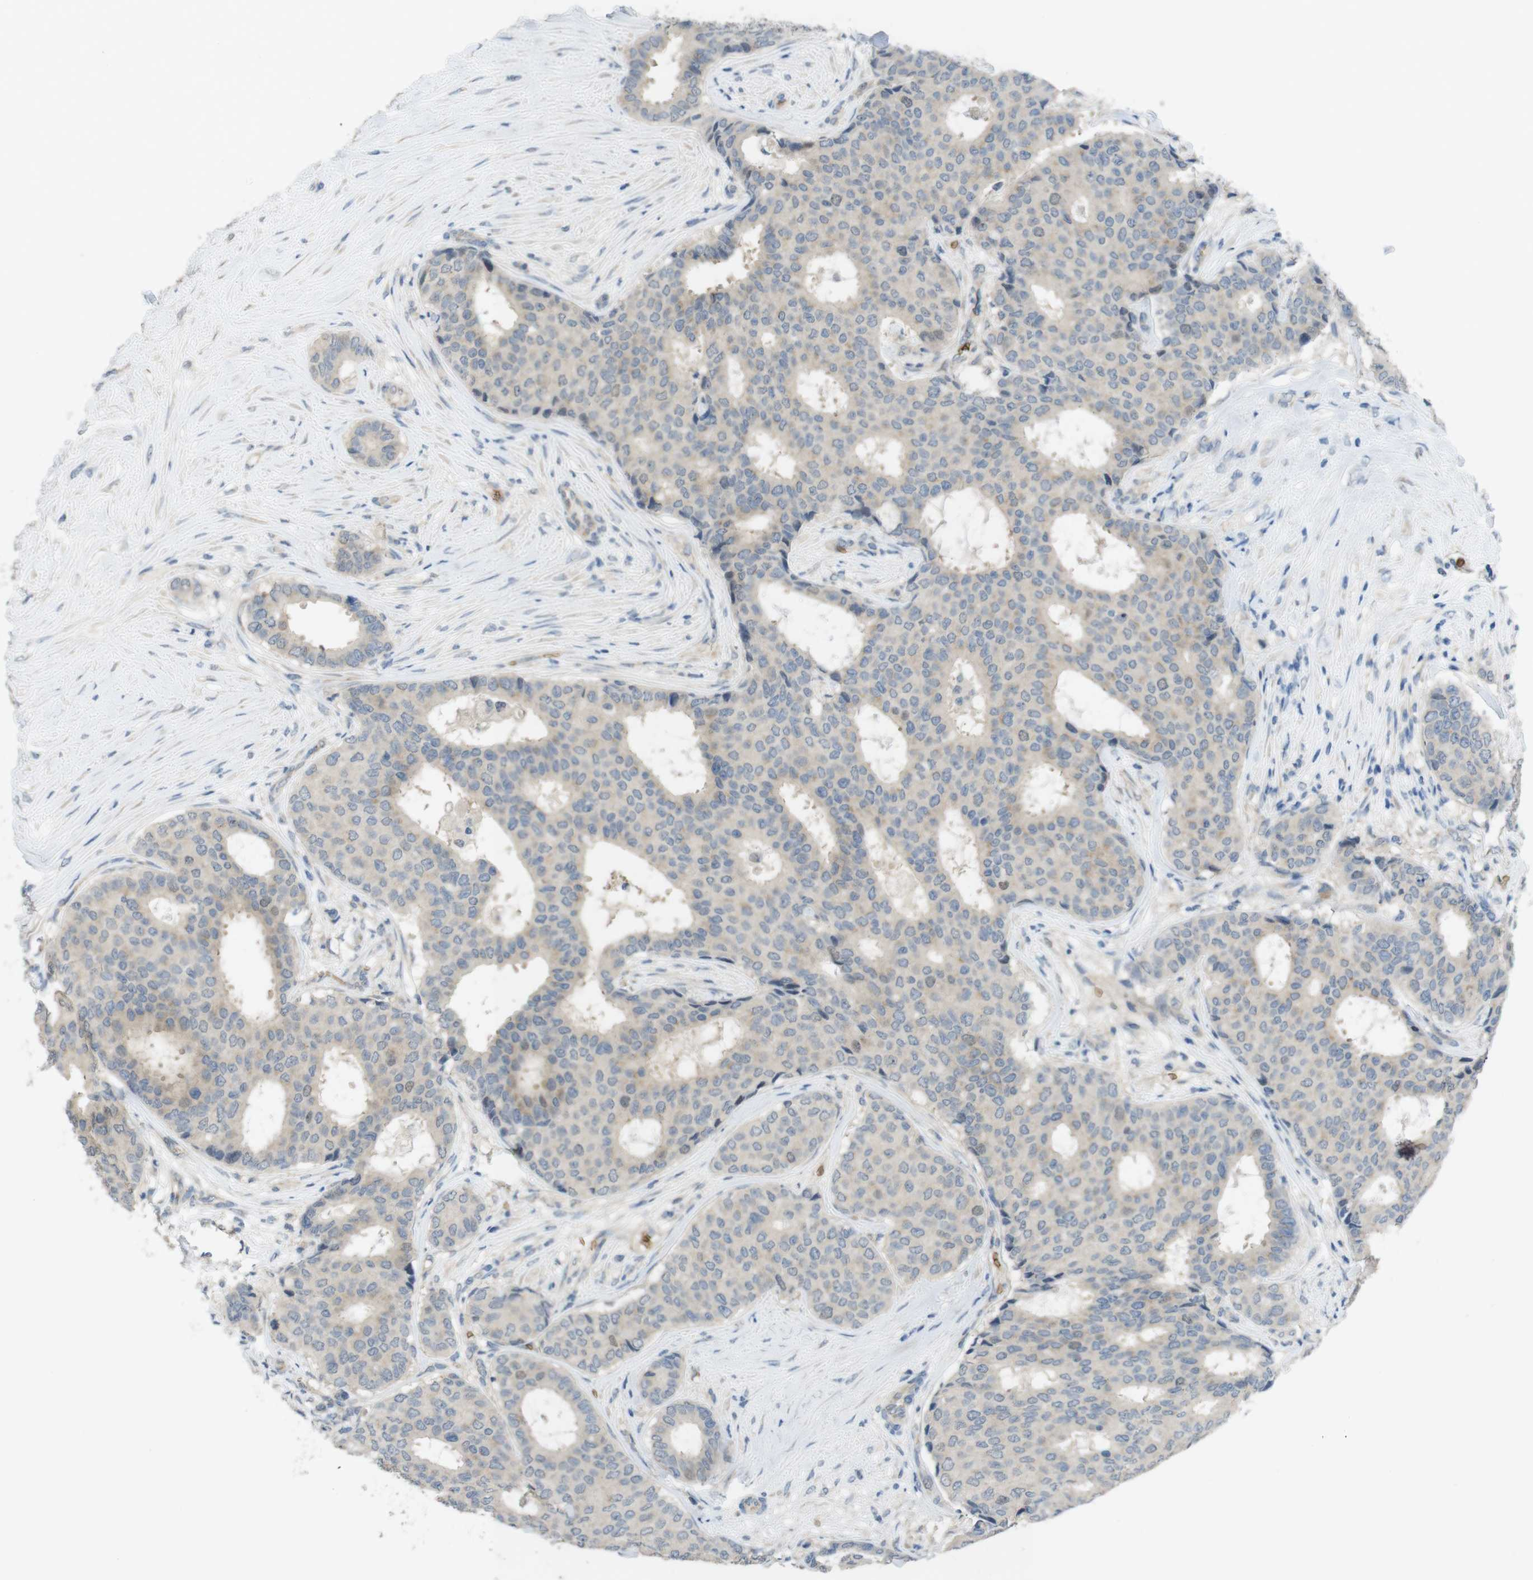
{"staining": {"intensity": "weak", "quantity": ">75%", "location": "cytoplasmic/membranous"}, "tissue": "breast cancer", "cell_type": "Tumor cells", "image_type": "cancer", "snomed": [{"axis": "morphology", "description": "Duct carcinoma"}, {"axis": "topography", "description": "Breast"}], "caption": "A high-resolution photomicrograph shows immunohistochemistry (IHC) staining of breast invasive ductal carcinoma, which demonstrates weak cytoplasmic/membranous positivity in about >75% of tumor cells. (Stains: DAB (3,3'-diaminobenzidine) in brown, nuclei in blue, Microscopy: brightfield microscopy at high magnification).", "gene": "GYPA", "patient": {"sex": "female", "age": 75}}